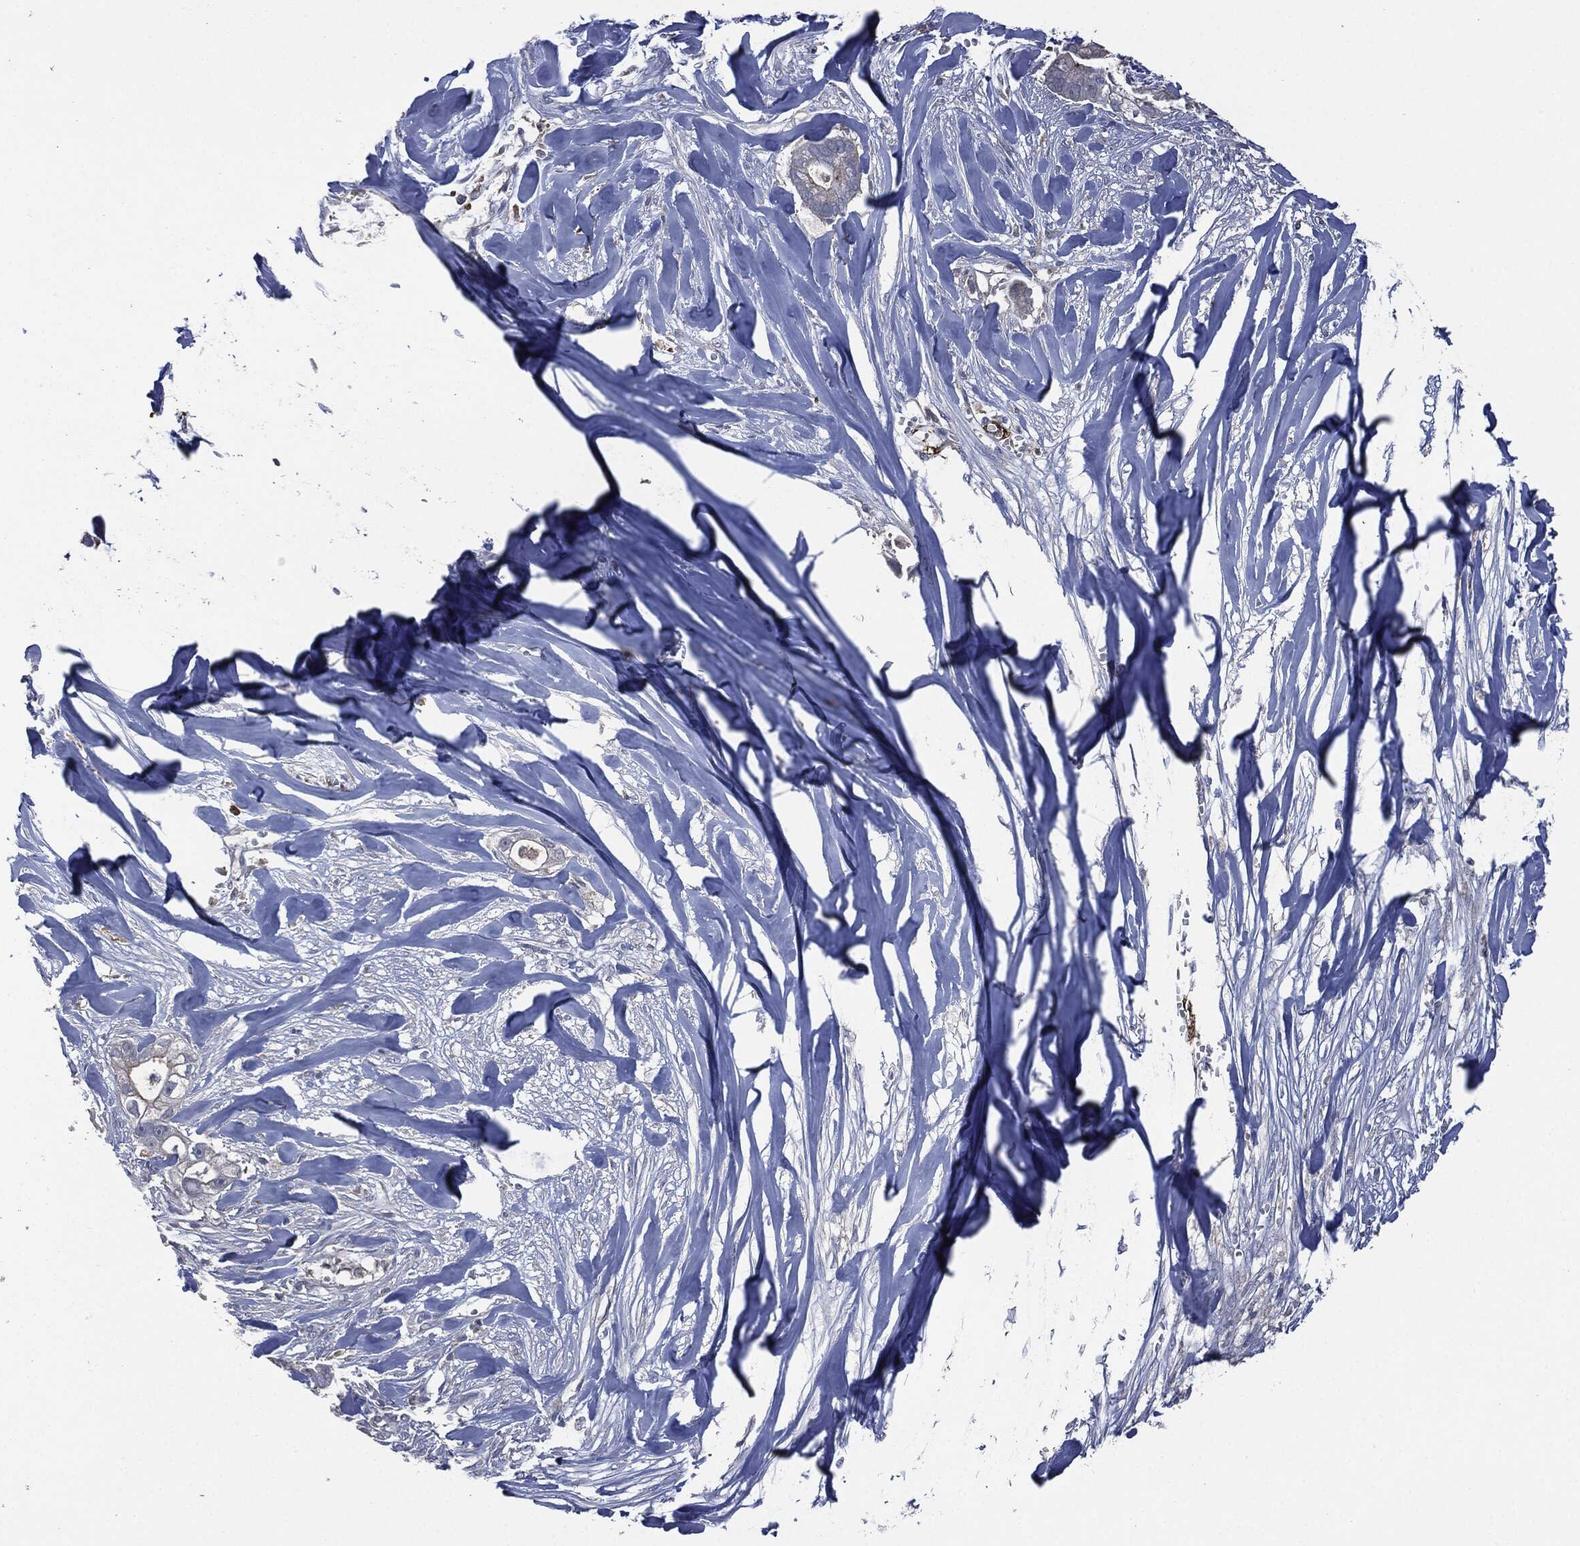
{"staining": {"intensity": "negative", "quantity": "none", "location": "none"}, "tissue": "pancreatic cancer", "cell_type": "Tumor cells", "image_type": "cancer", "snomed": [{"axis": "morphology", "description": "Adenocarcinoma, NOS"}, {"axis": "topography", "description": "Pancreas"}], "caption": "High magnification brightfield microscopy of pancreatic cancer stained with DAB (brown) and counterstained with hematoxylin (blue): tumor cells show no significant positivity.", "gene": "CD33", "patient": {"sex": "male", "age": 61}}